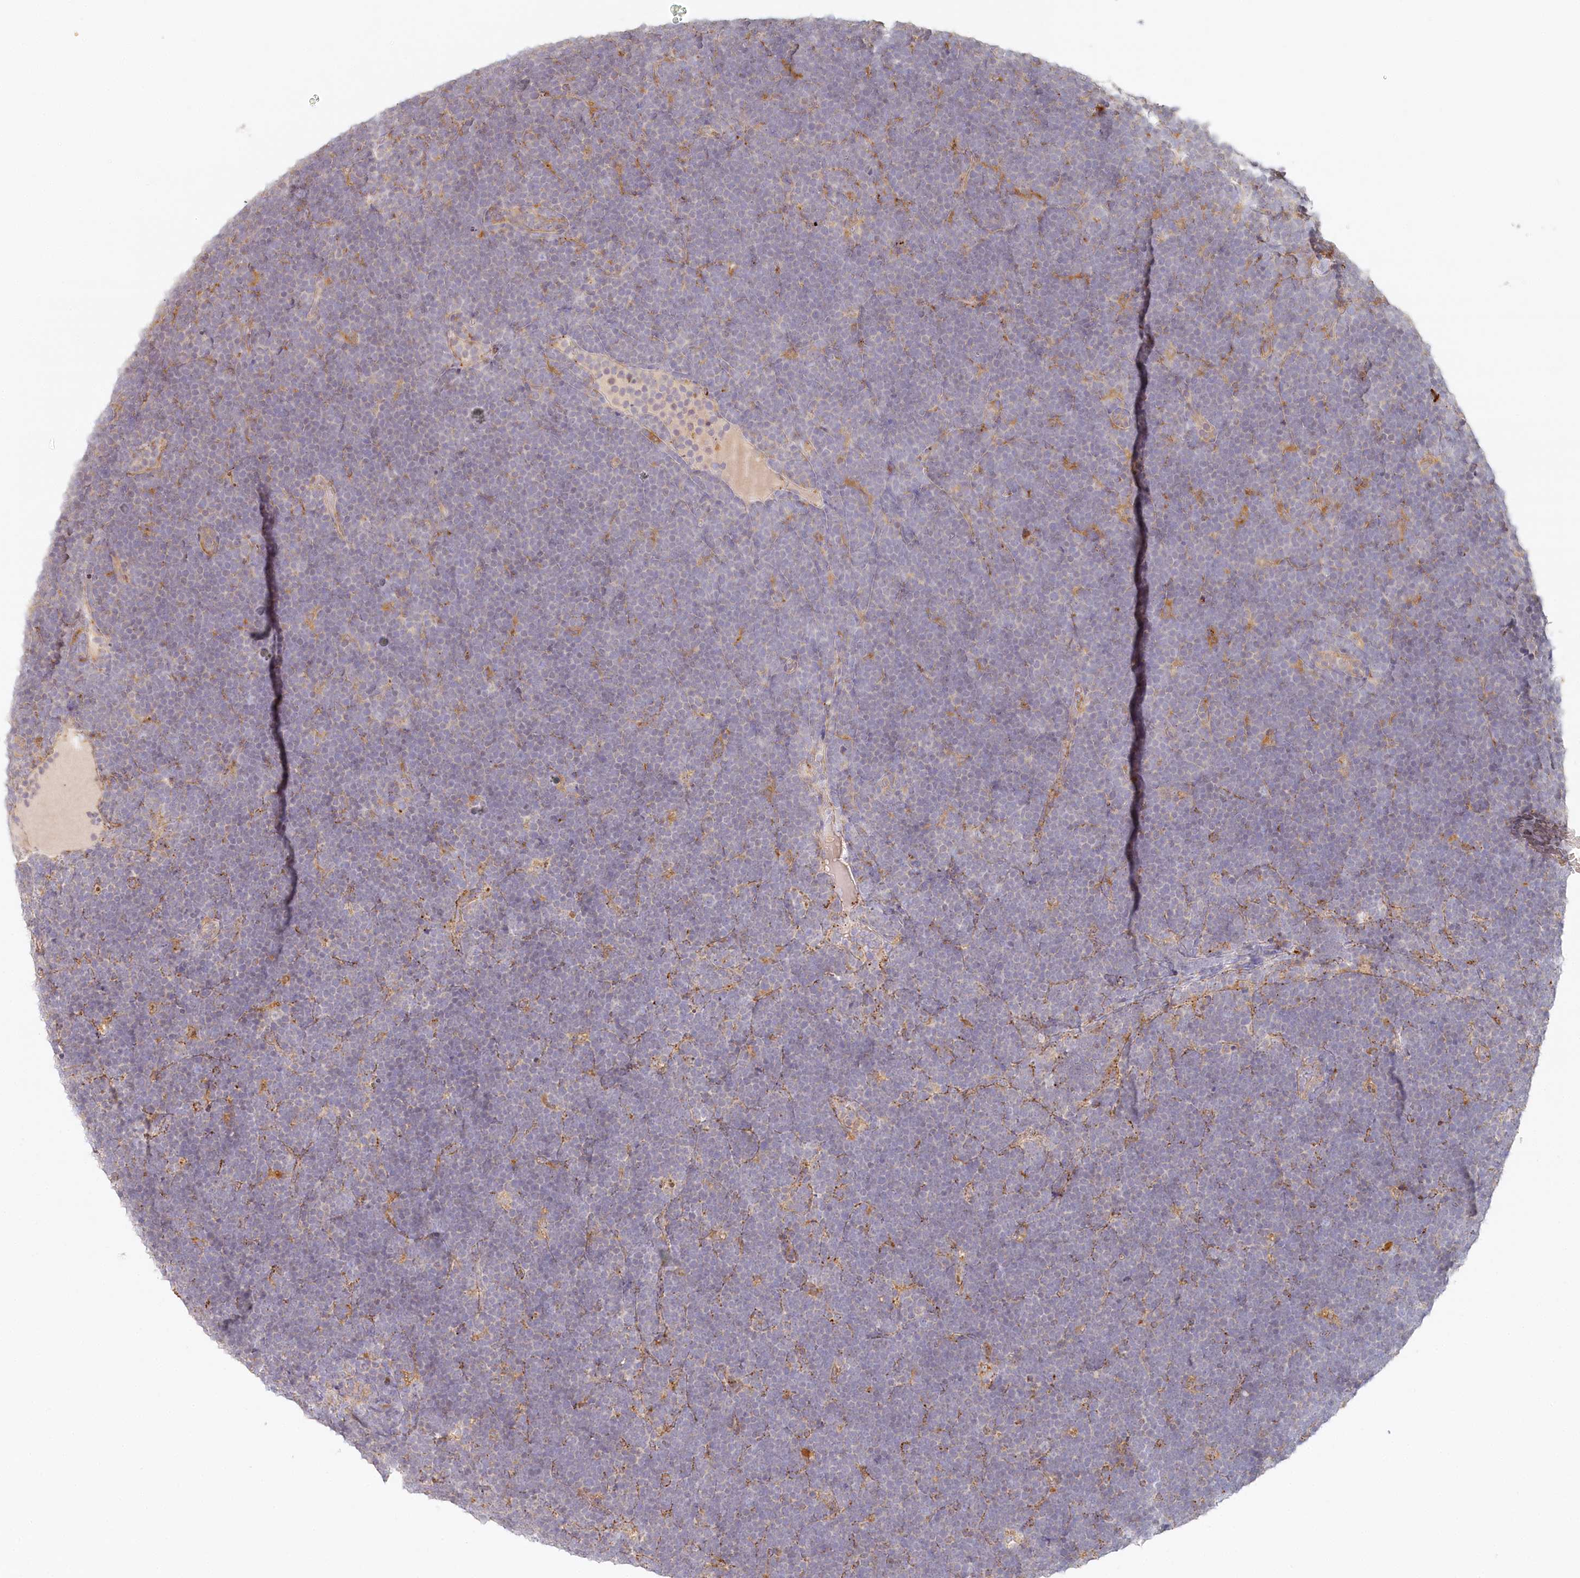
{"staining": {"intensity": "negative", "quantity": "none", "location": "none"}, "tissue": "lymphoma", "cell_type": "Tumor cells", "image_type": "cancer", "snomed": [{"axis": "morphology", "description": "Malignant lymphoma, non-Hodgkin's type, High grade"}, {"axis": "topography", "description": "Lymph node"}], "caption": "This is an immunohistochemistry micrograph of malignant lymphoma, non-Hodgkin's type (high-grade). There is no expression in tumor cells.", "gene": "VSIG1", "patient": {"sex": "male", "age": 13}}